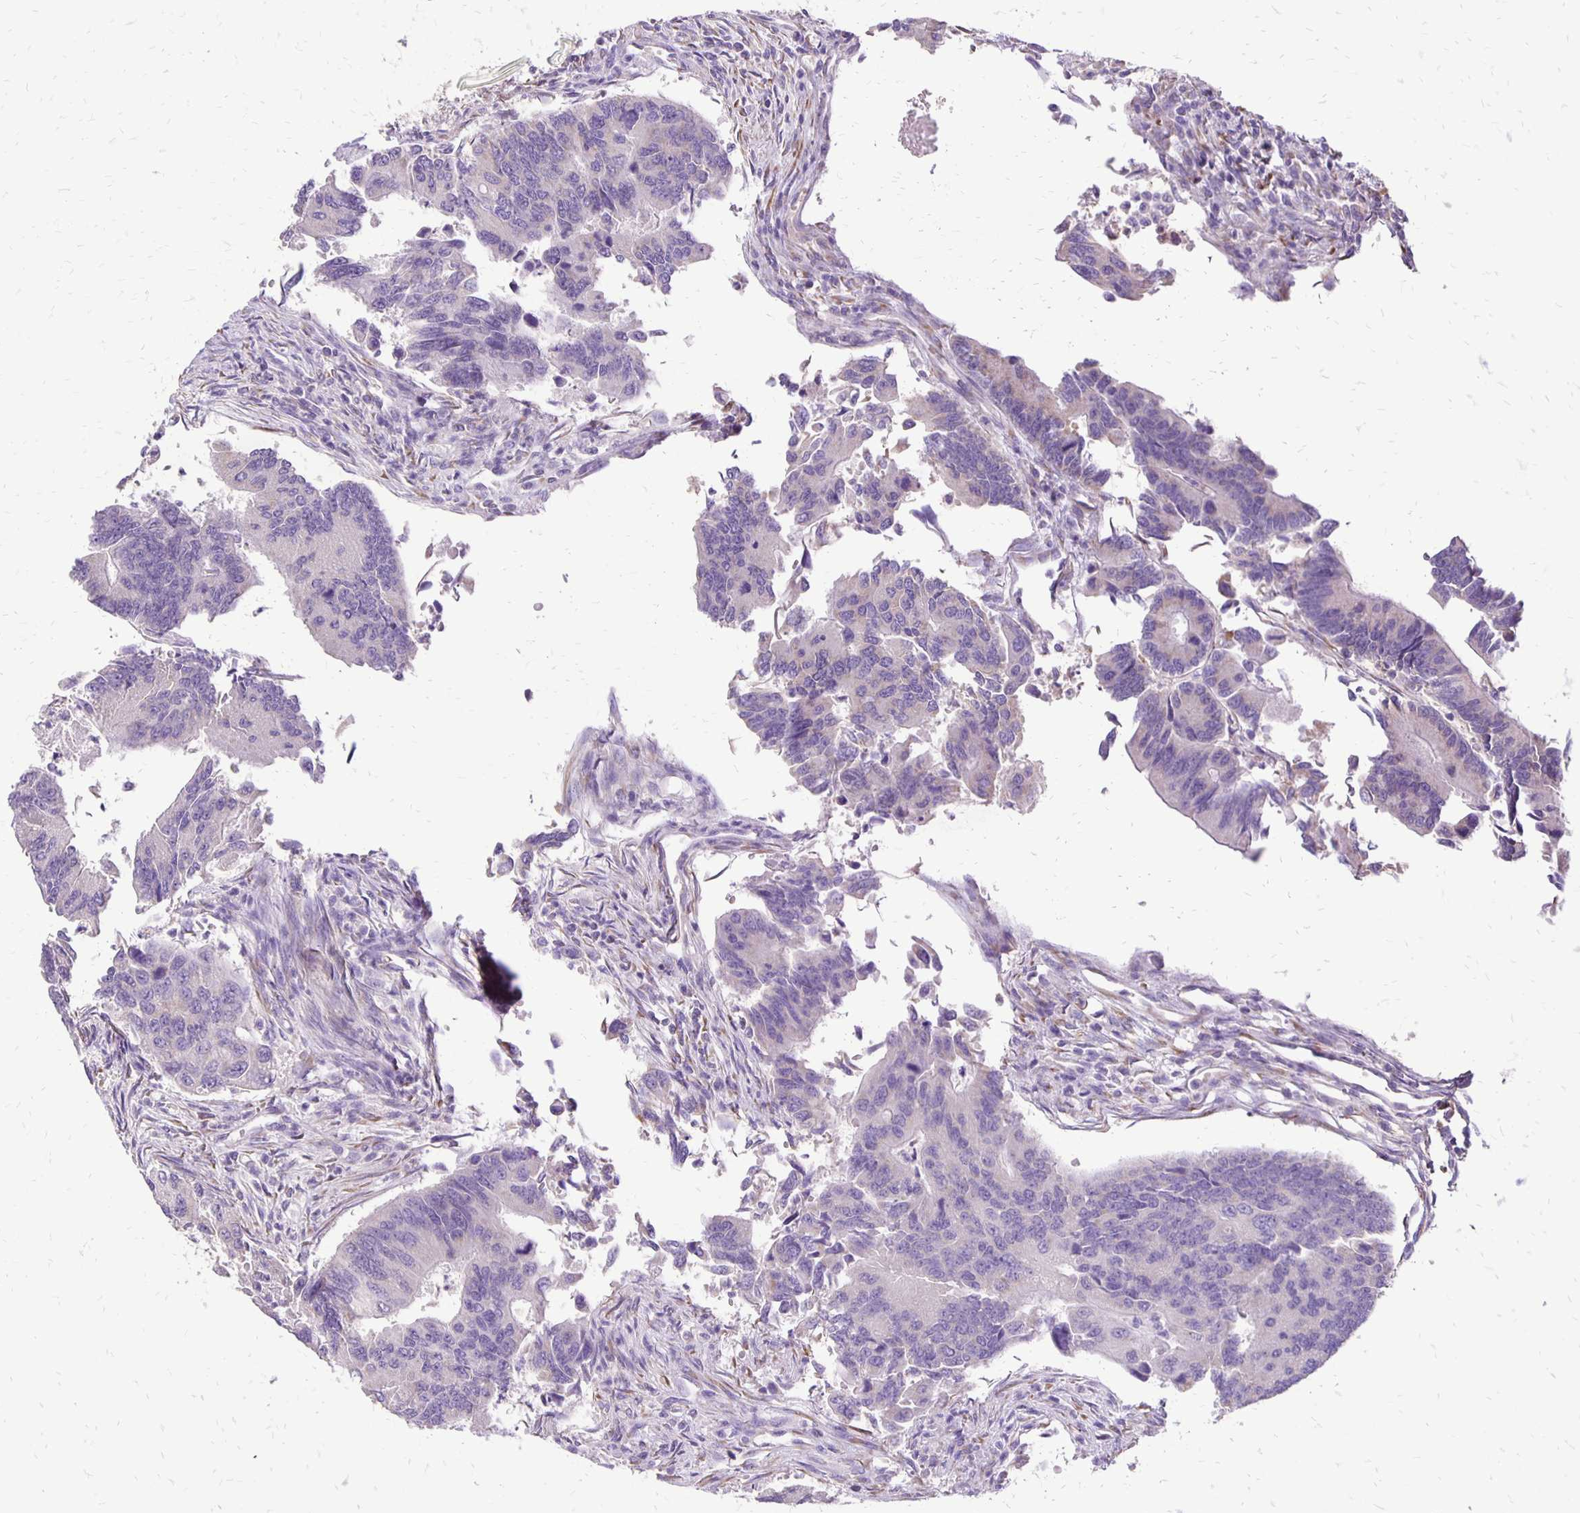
{"staining": {"intensity": "negative", "quantity": "none", "location": "none"}, "tissue": "colorectal cancer", "cell_type": "Tumor cells", "image_type": "cancer", "snomed": [{"axis": "morphology", "description": "Adenocarcinoma, NOS"}, {"axis": "topography", "description": "Colon"}], "caption": "Colorectal cancer was stained to show a protein in brown. There is no significant expression in tumor cells.", "gene": "ANKRD45", "patient": {"sex": "female", "age": 67}}